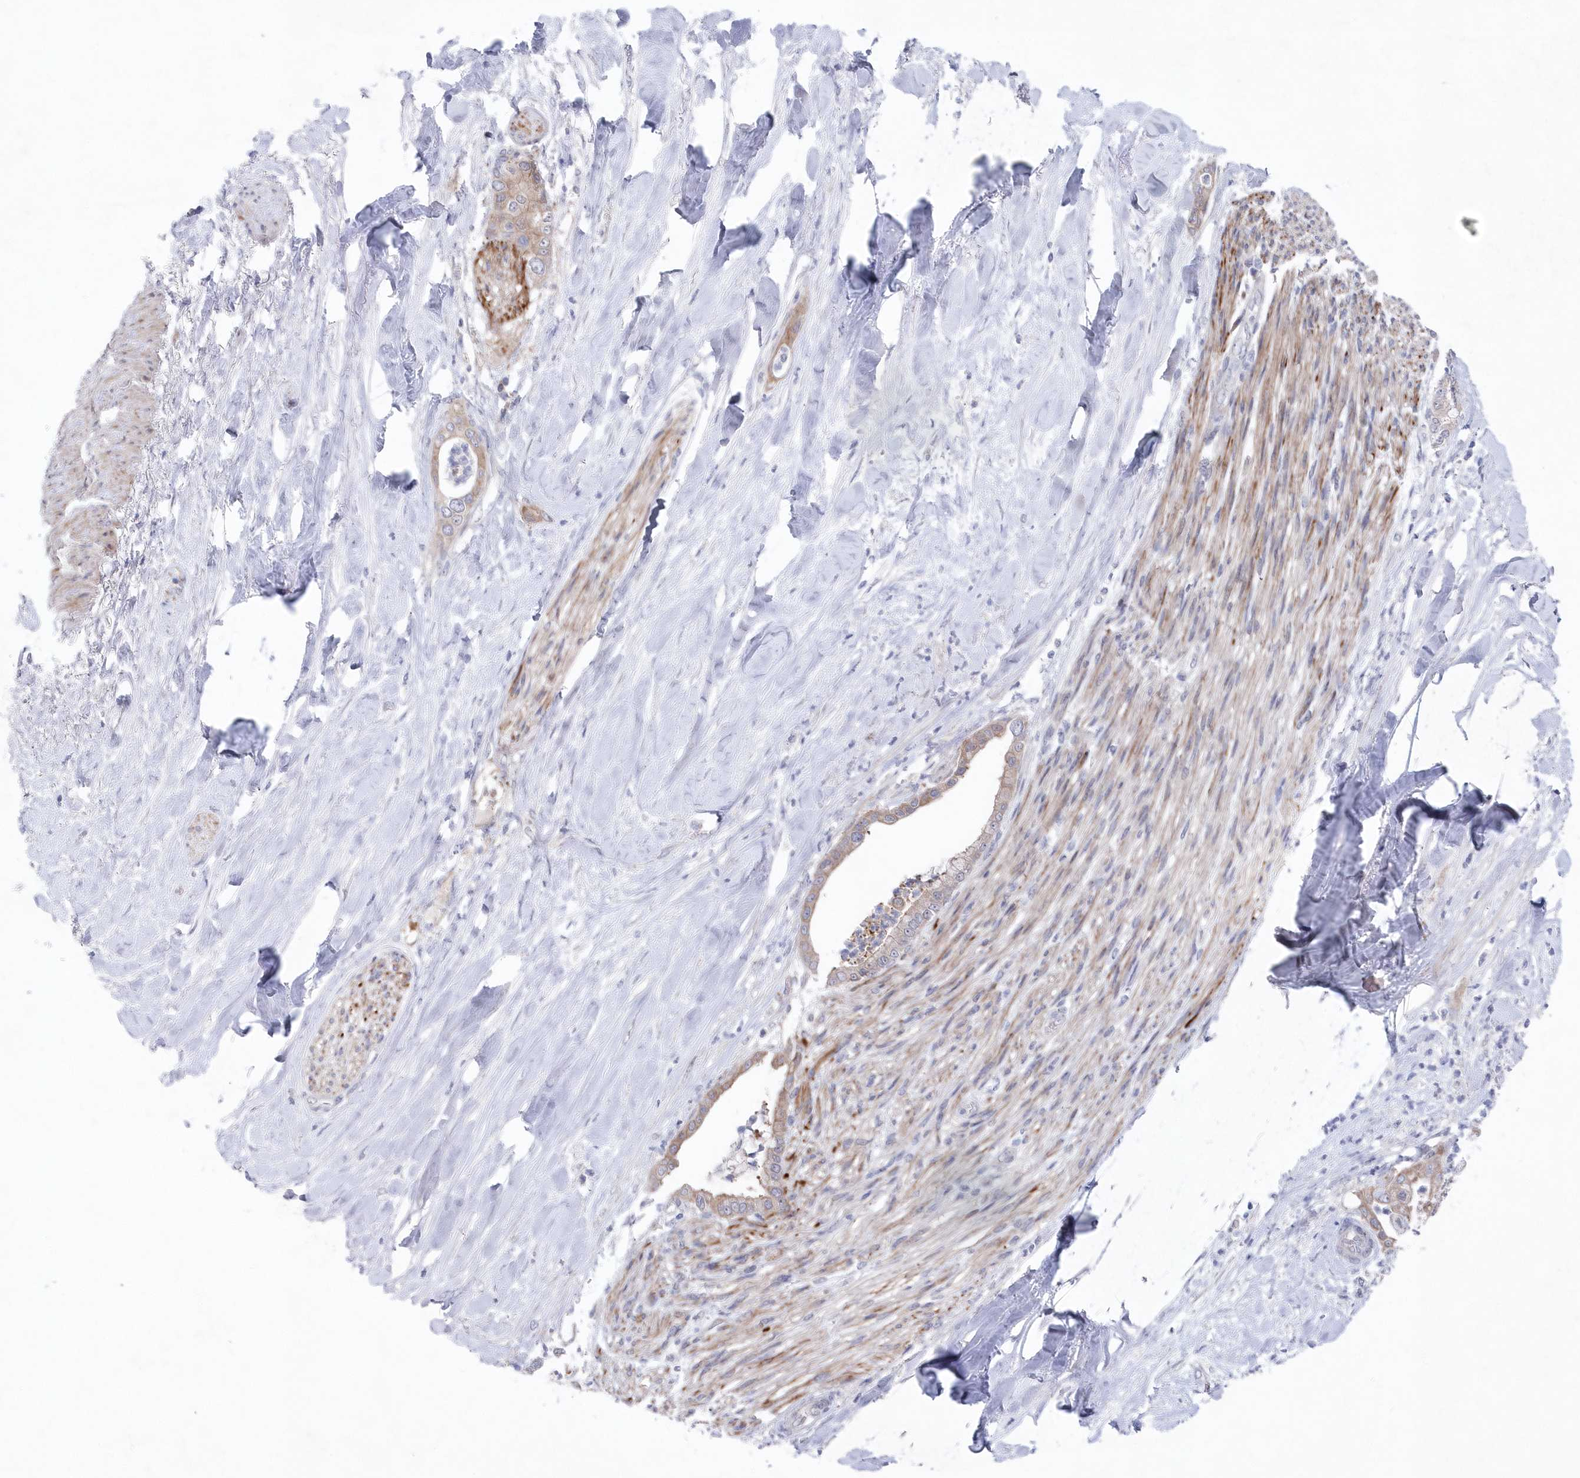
{"staining": {"intensity": "weak", "quantity": "<25%", "location": "cytoplasmic/membranous"}, "tissue": "liver cancer", "cell_type": "Tumor cells", "image_type": "cancer", "snomed": [{"axis": "morphology", "description": "Cholangiocarcinoma"}, {"axis": "topography", "description": "Liver"}], "caption": "IHC micrograph of neoplastic tissue: human liver cancer stained with DAB (3,3'-diaminobenzidine) displays no significant protein expression in tumor cells. (DAB (3,3'-diaminobenzidine) IHC with hematoxylin counter stain).", "gene": "KIAA1586", "patient": {"sex": "female", "age": 54}}